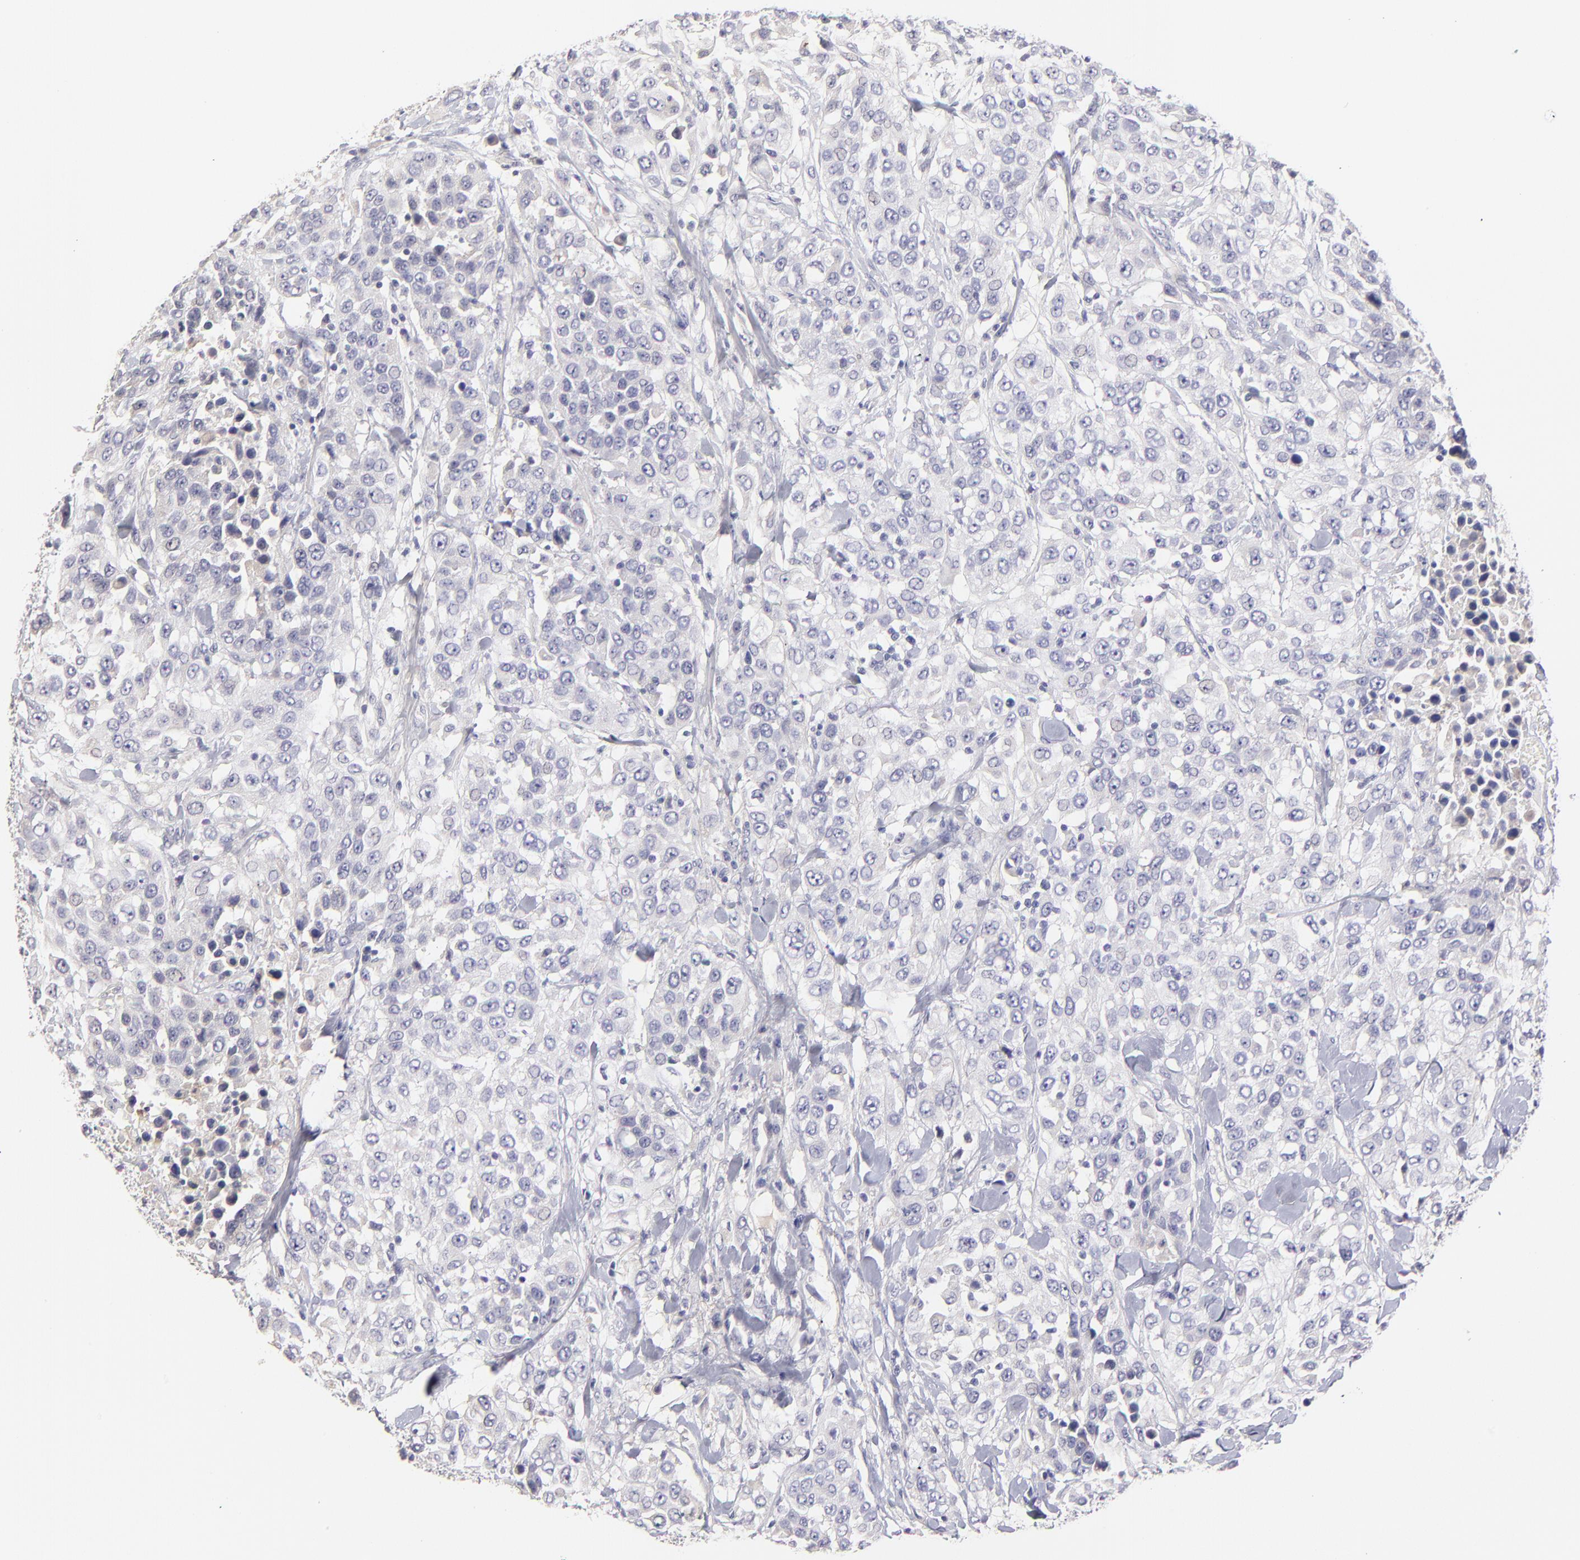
{"staining": {"intensity": "negative", "quantity": "none", "location": "none"}, "tissue": "urothelial cancer", "cell_type": "Tumor cells", "image_type": "cancer", "snomed": [{"axis": "morphology", "description": "Urothelial carcinoma, High grade"}, {"axis": "topography", "description": "Urinary bladder"}], "caption": "IHC histopathology image of neoplastic tissue: human urothelial carcinoma (high-grade) stained with DAB (3,3'-diaminobenzidine) reveals no significant protein positivity in tumor cells. (Immunohistochemistry (ihc), brightfield microscopy, high magnification).", "gene": "BTG2", "patient": {"sex": "female", "age": 80}}